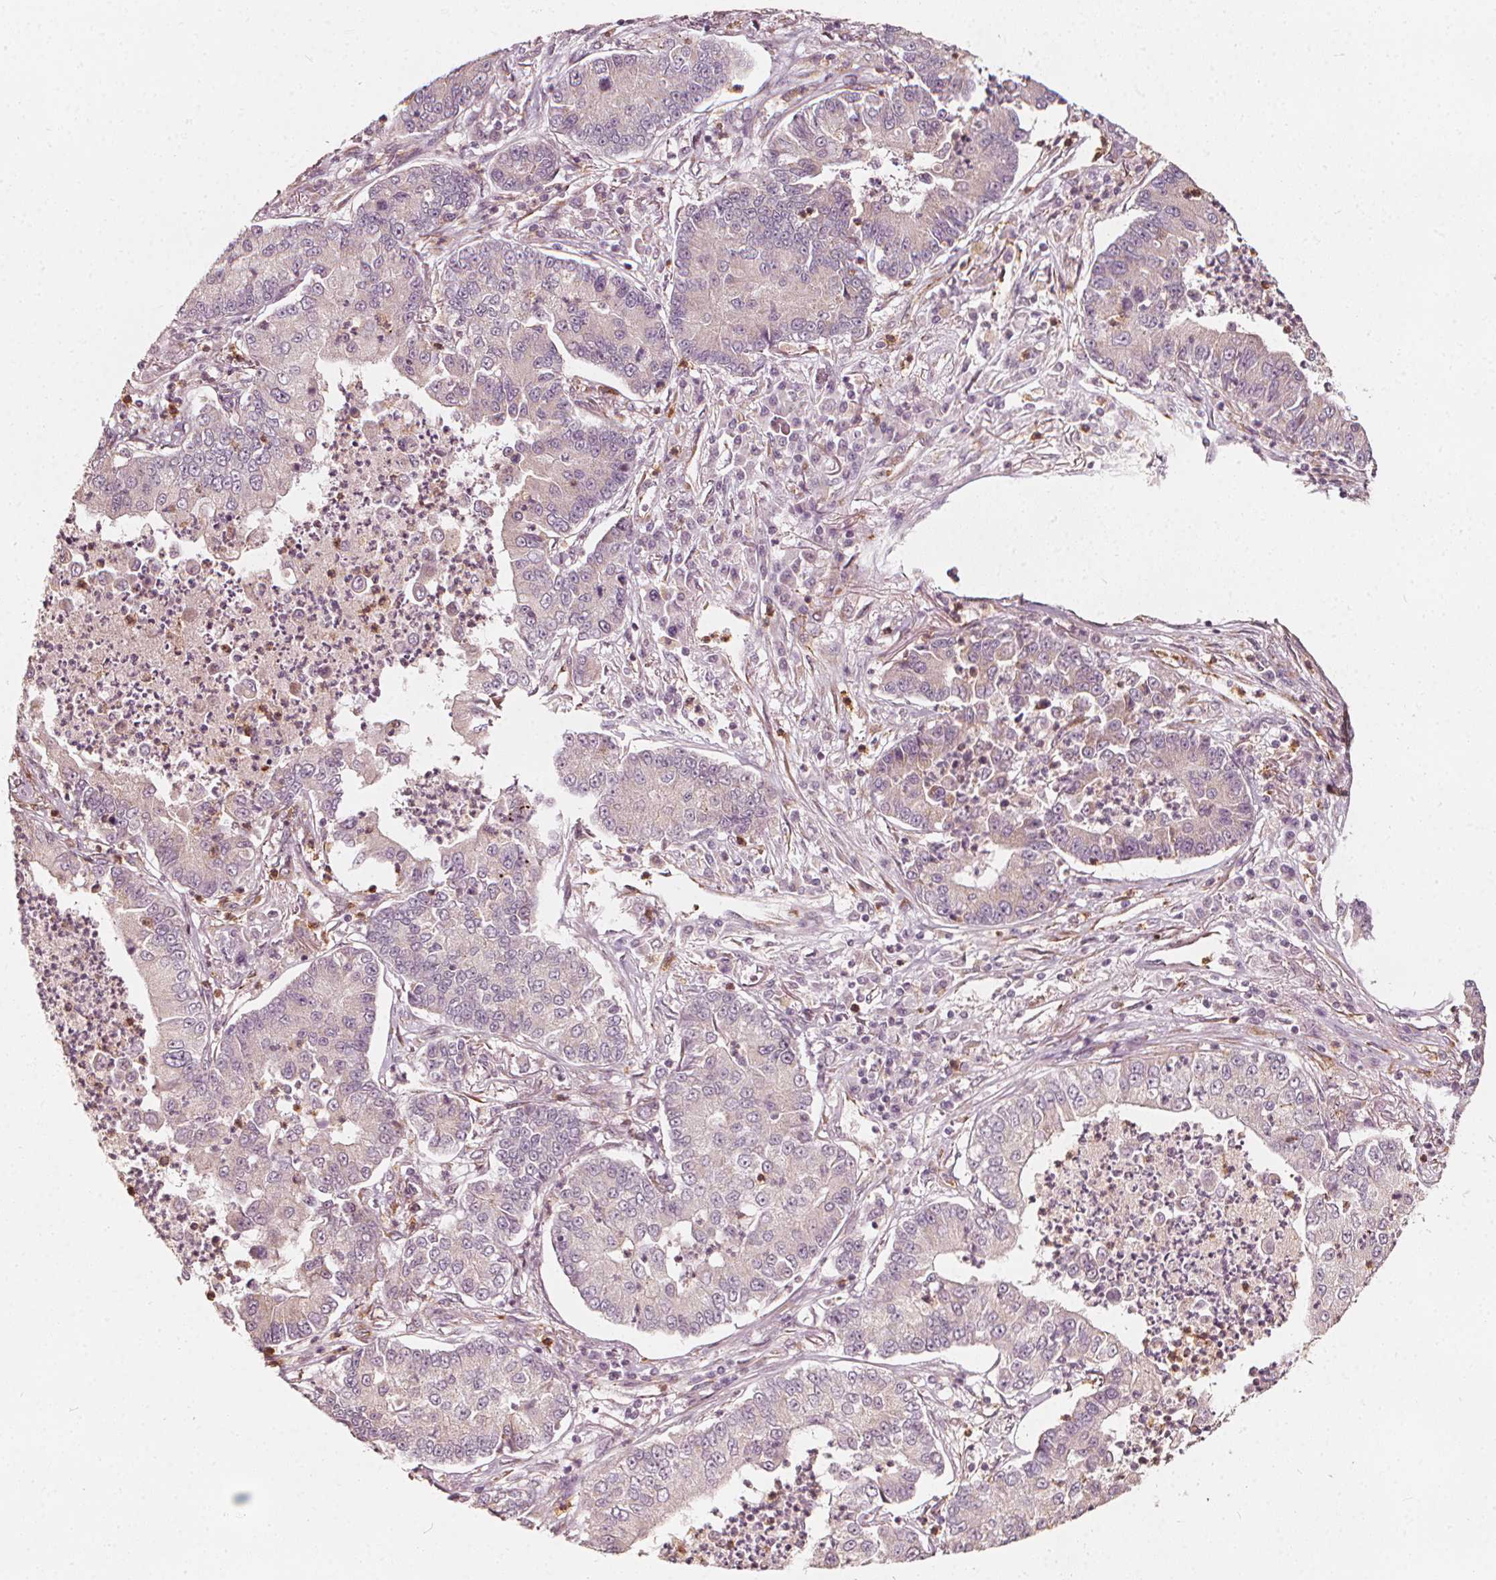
{"staining": {"intensity": "negative", "quantity": "none", "location": "none"}, "tissue": "lung cancer", "cell_type": "Tumor cells", "image_type": "cancer", "snomed": [{"axis": "morphology", "description": "Adenocarcinoma, NOS"}, {"axis": "topography", "description": "Lung"}], "caption": "Immunohistochemical staining of lung cancer (adenocarcinoma) reveals no significant expression in tumor cells.", "gene": "NPC1L1", "patient": {"sex": "female", "age": 57}}